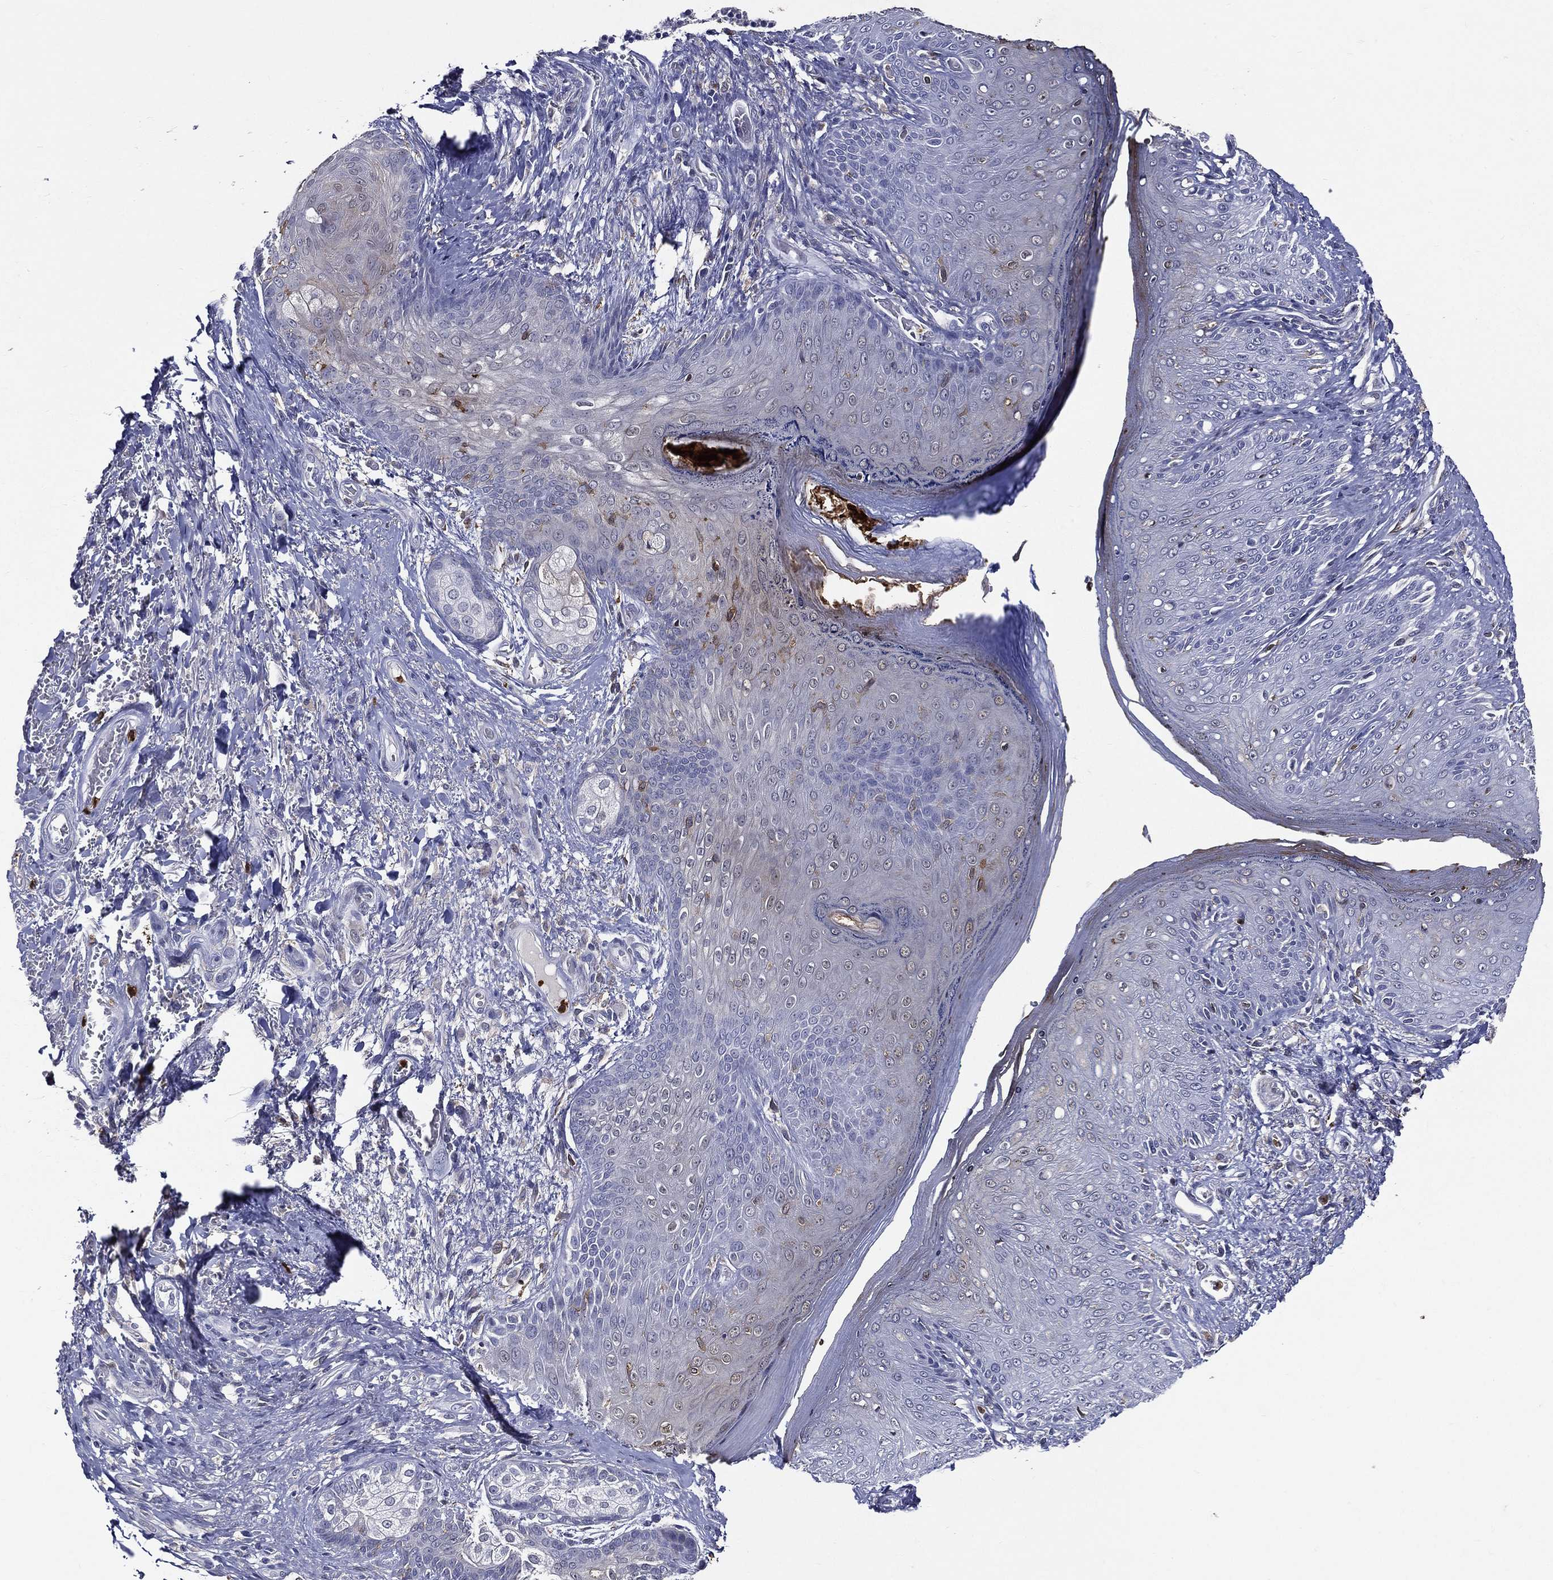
{"staining": {"intensity": "negative", "quantity": "none", "location": "none"}, "tissue": "skin", "cell_type": "Epidermal cells", "image_type": "normal", "snomed": [{"axis": "morphology", "description": "Normal tissue, NOS"}, {"axis": "morphology", "description": "Adenocarcinoma, NOS"}, {"axis": "topography", "description": "Rectum"}, {"axis": "topography", "description": "Anal"}], "caption": "The histopathology image reveals no significant positivity in epidermal cells of skin. (DAB IHC with hematoxylin counter stain).", "gene": "GPR171", "patient": {"sex": "female", "age": 68}}